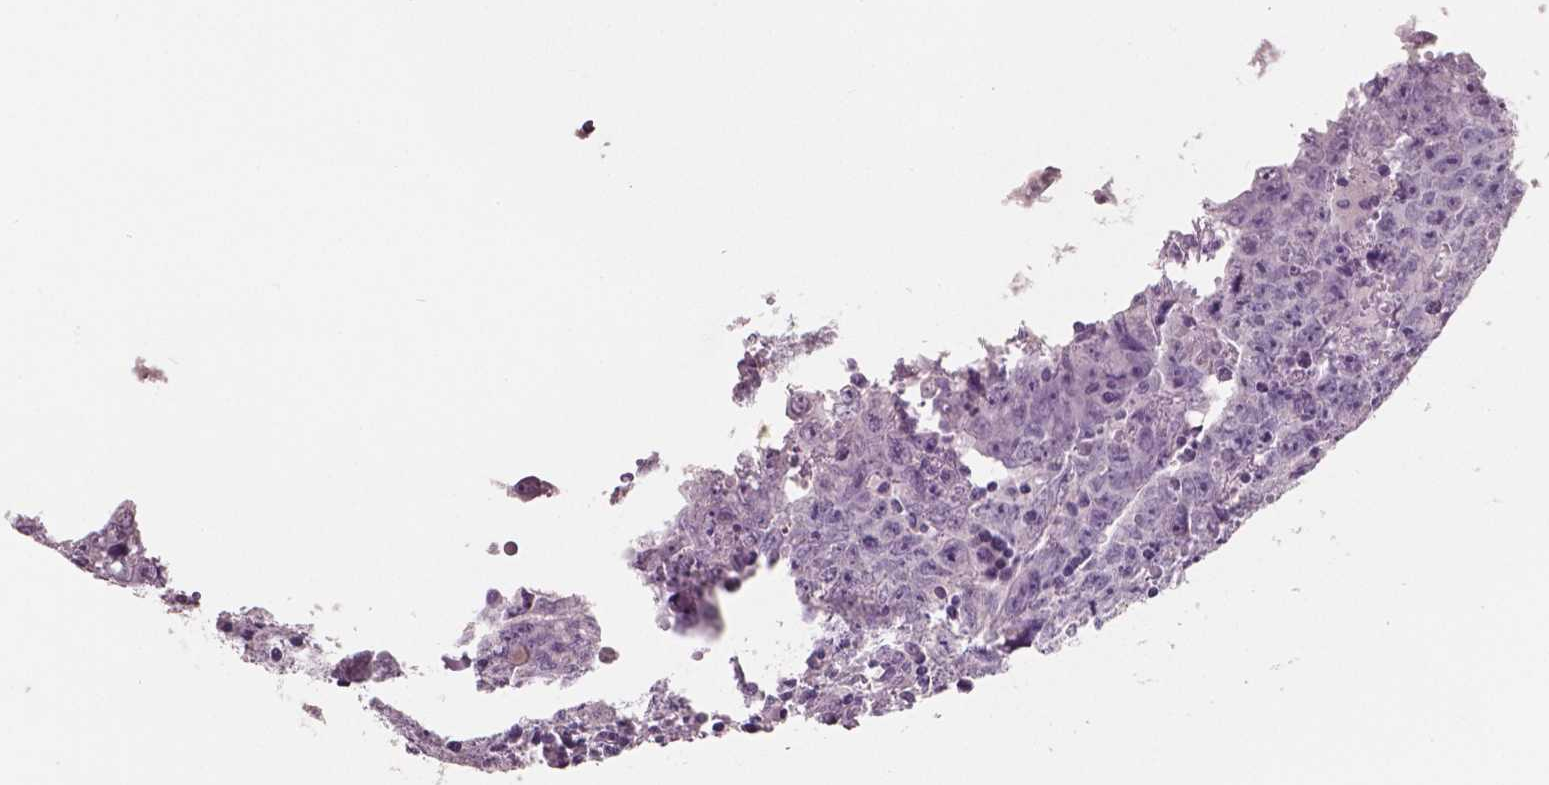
{"staining": {"intensity": "negative", "quantity": "none", "location": "none"}, "tissue": "testis cancer", "cell_type": "Tumor cells", "image_type": "cancer", "snomed": [{"axis": "morphology", "description": "Carcinoma, Embryonal, NOS"}, {"axis": "topography", "description": "Testis"}], "caption": "Tumor cells show no significant protein staining in testis cancer.", "gene": "NECAB1", "patient": {"sex": "male", "age": 22}}